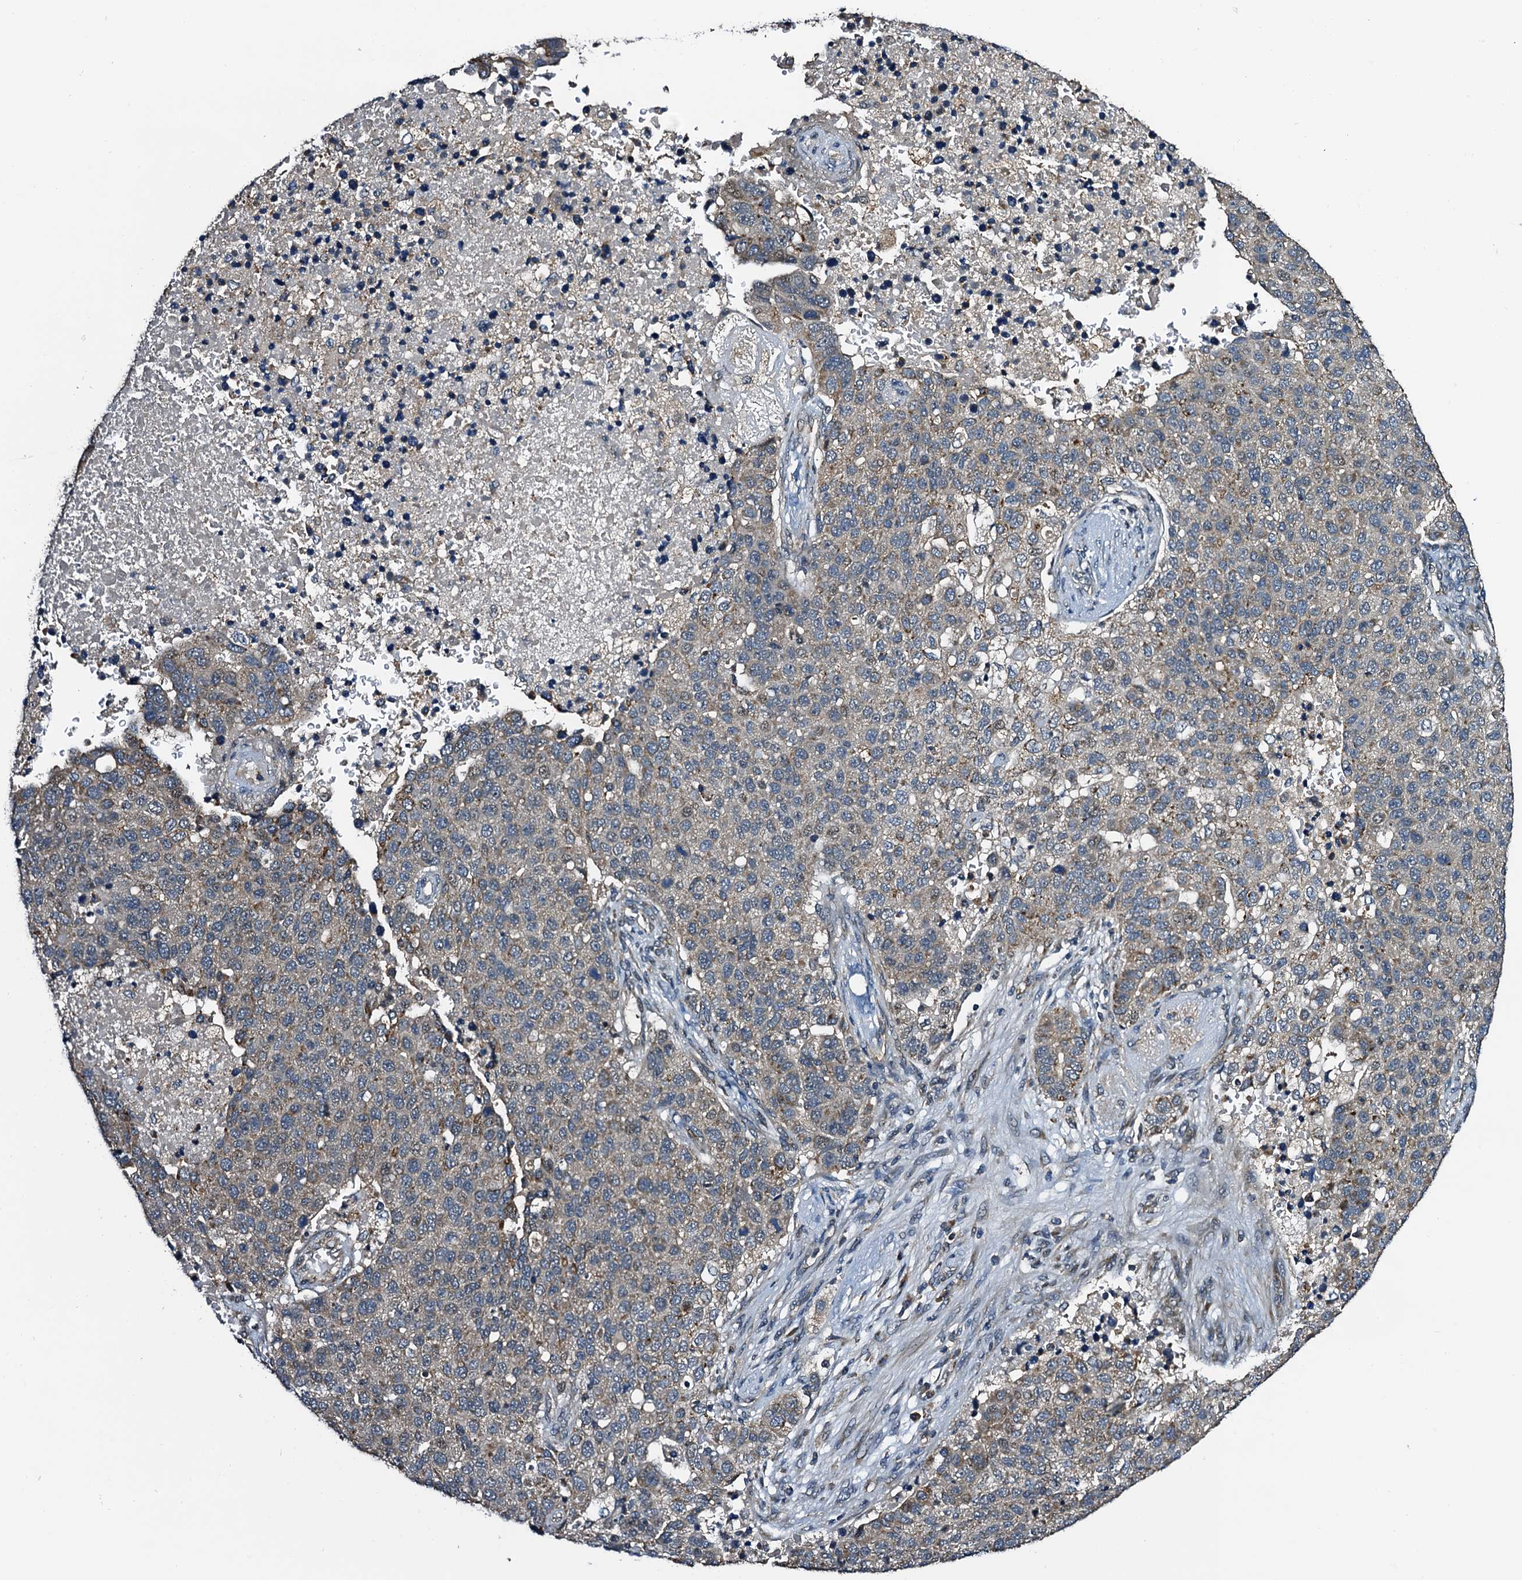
{"staining": {"intensity": "moderate", "quantity": "<25%", "location": "cytoplasmic/membranous"}, "tissue": "pancreatic cancer", "cell_type": "Tumor cells", "image_type": "cancer", "snomed": [{"axis": "morphology", "description": "Adenocarcinoma, NOS"}, {"axis": "topography", "description": "Pancreas"}], "caption": "Tumor cells display moderate cytoplasmic/membranous expression in approximately <25% of cells in pancreatic adenocarcinoma. (DAB = brown stain, brightfield microscopy at high magnification).", "gene": "NAA16", "patient": {"sex": "female", "age": 61}}